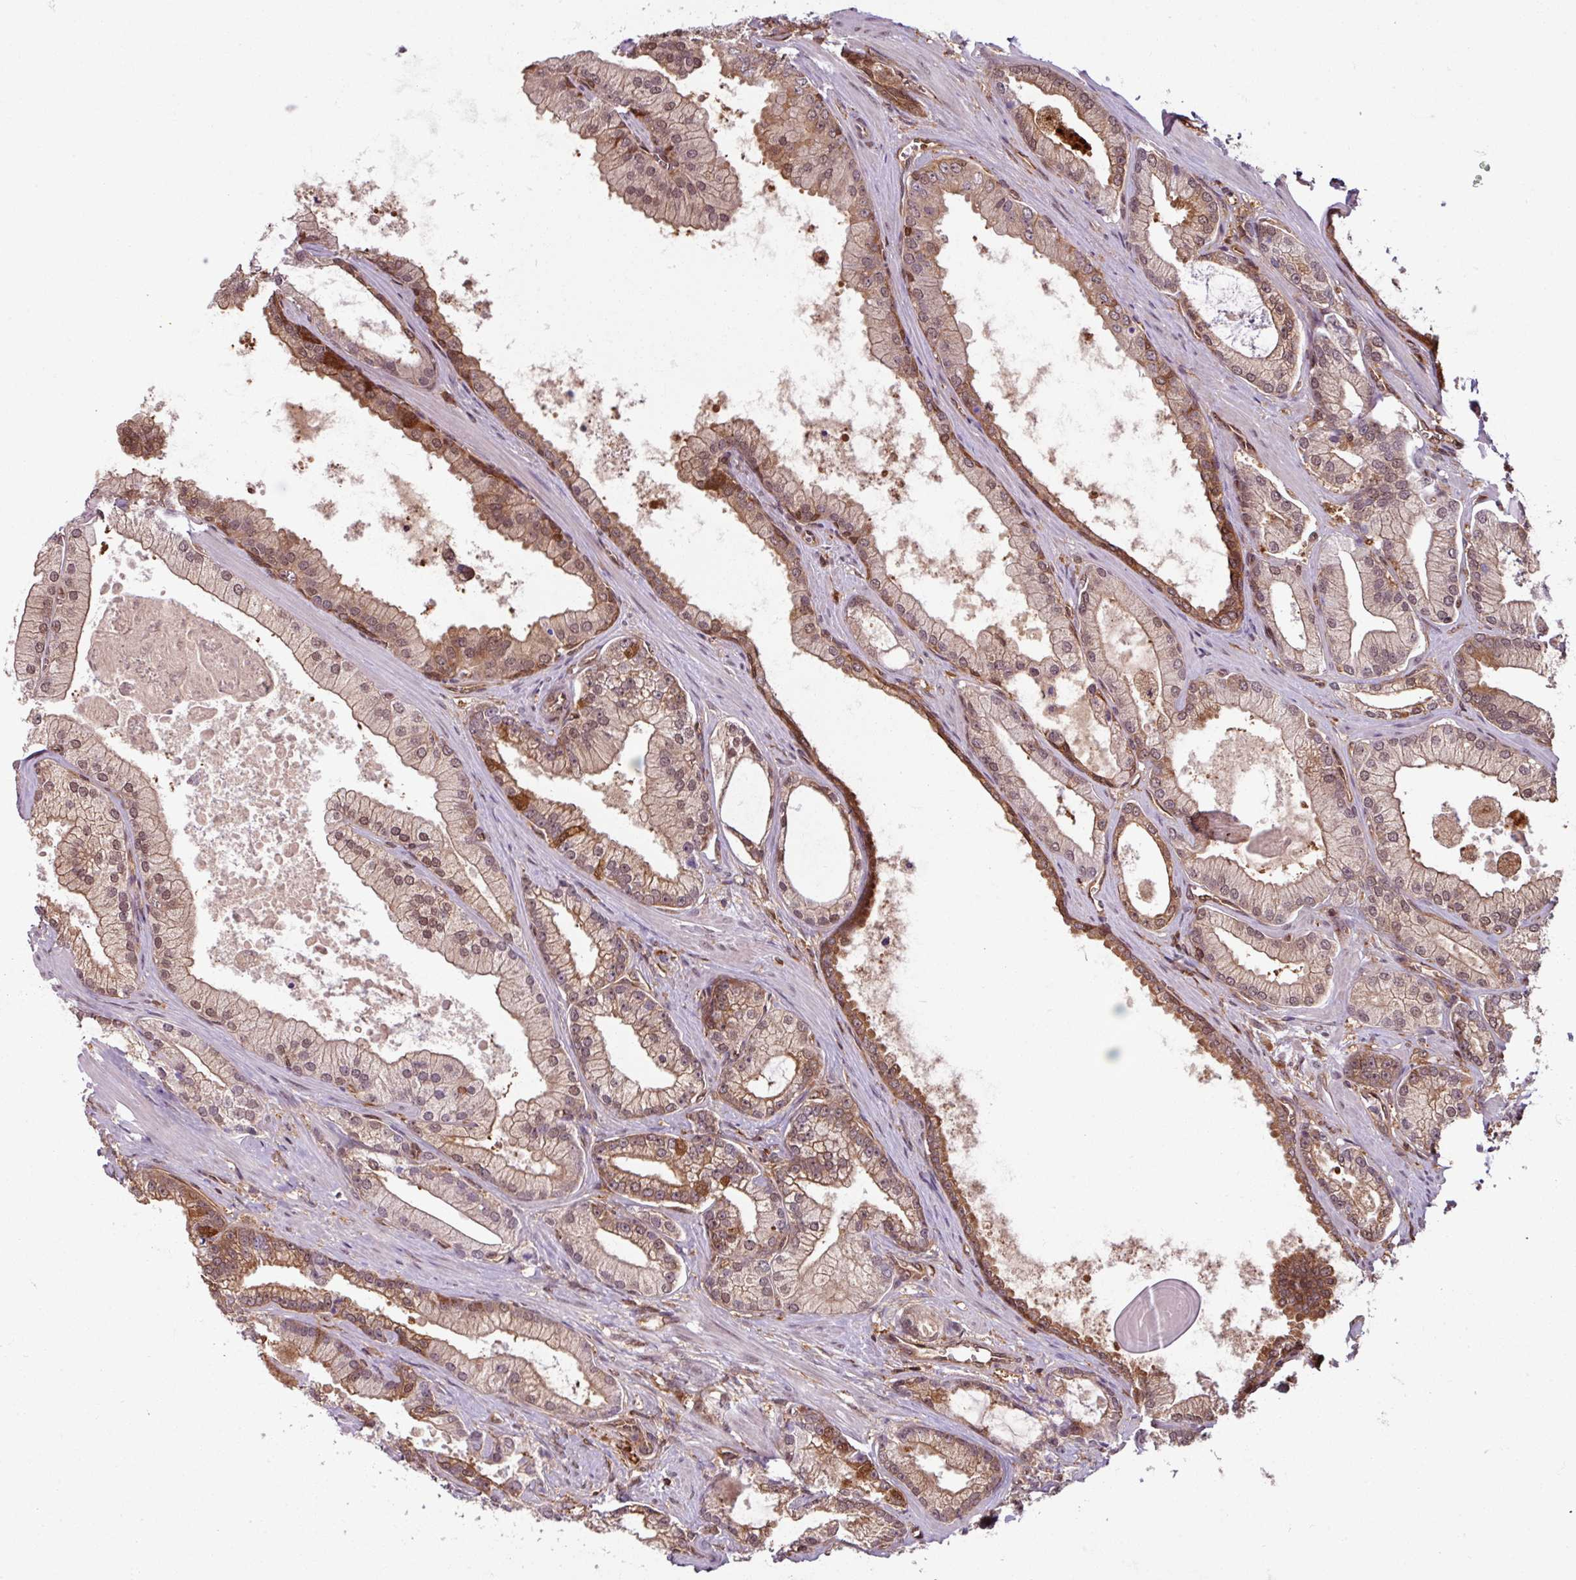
{"staining": {"intensity": "moderate", "quantity": ">75%", "location": "cytoplasmic/membranous,nuclear"}, "tissue": "prostate cancer", "cell_type": "Tumor cells", "image_type": "cancer", "snomed": [{"axis": "morphology", "description": "Adenocarcinoma, High grade"}, {"axis": "topography", "description": "Prostate"}], "caption": "Protein expression analysis of prostate cancer (high-grade adenocarcinoma) exhibits moderate cytoplasmic/membranous and nuclear staining in approximately >75% of tumor cells.", "gene": "KCTD11", "patient": {"sex": "male", "age": 68}}